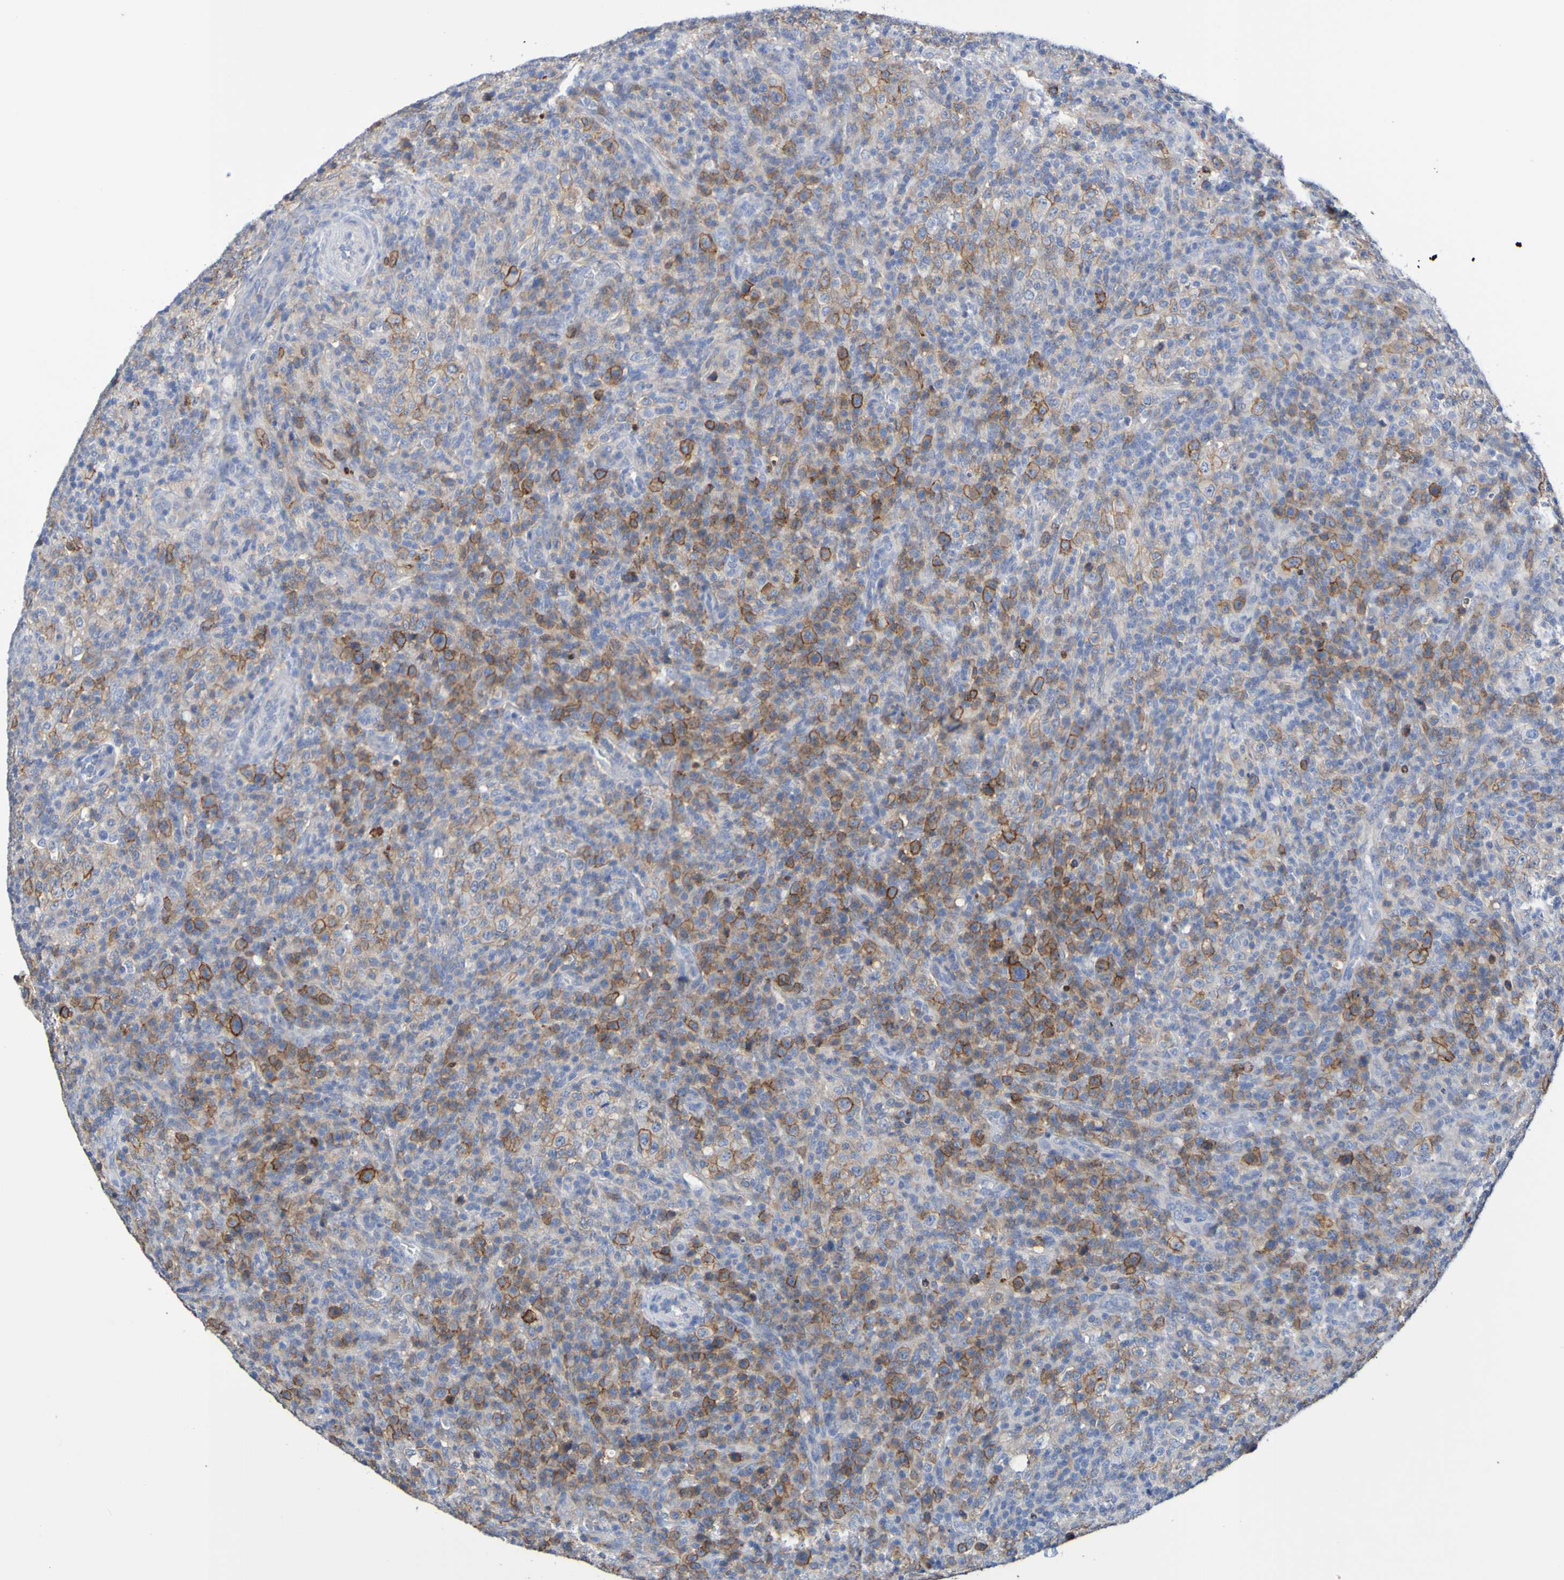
{"staining": {"intensity": "moderate", "quantity": "25%-75%", "location": "cytoplasmic/membranous"}, "tissue": "lymphoma", "cell_type": "Tumor cells", "image_type": "cancer", "snomed": [{"axis": "morphology", "description": "Malignant lymphoma, non-Hodgkin's type, High grade"}, {"axis": "topography", "description": "Lymph node"}], "caption": "Immunohistochemical staining of high-grade malignant lymphoma, non-Hodgkin's type exhibits moderate cytoplasmic/membranous protein staining in approximately 25%-75% of tumor cells.", "gene": "SLC3A2", "patient": {"sex": "female", "age": 76}}